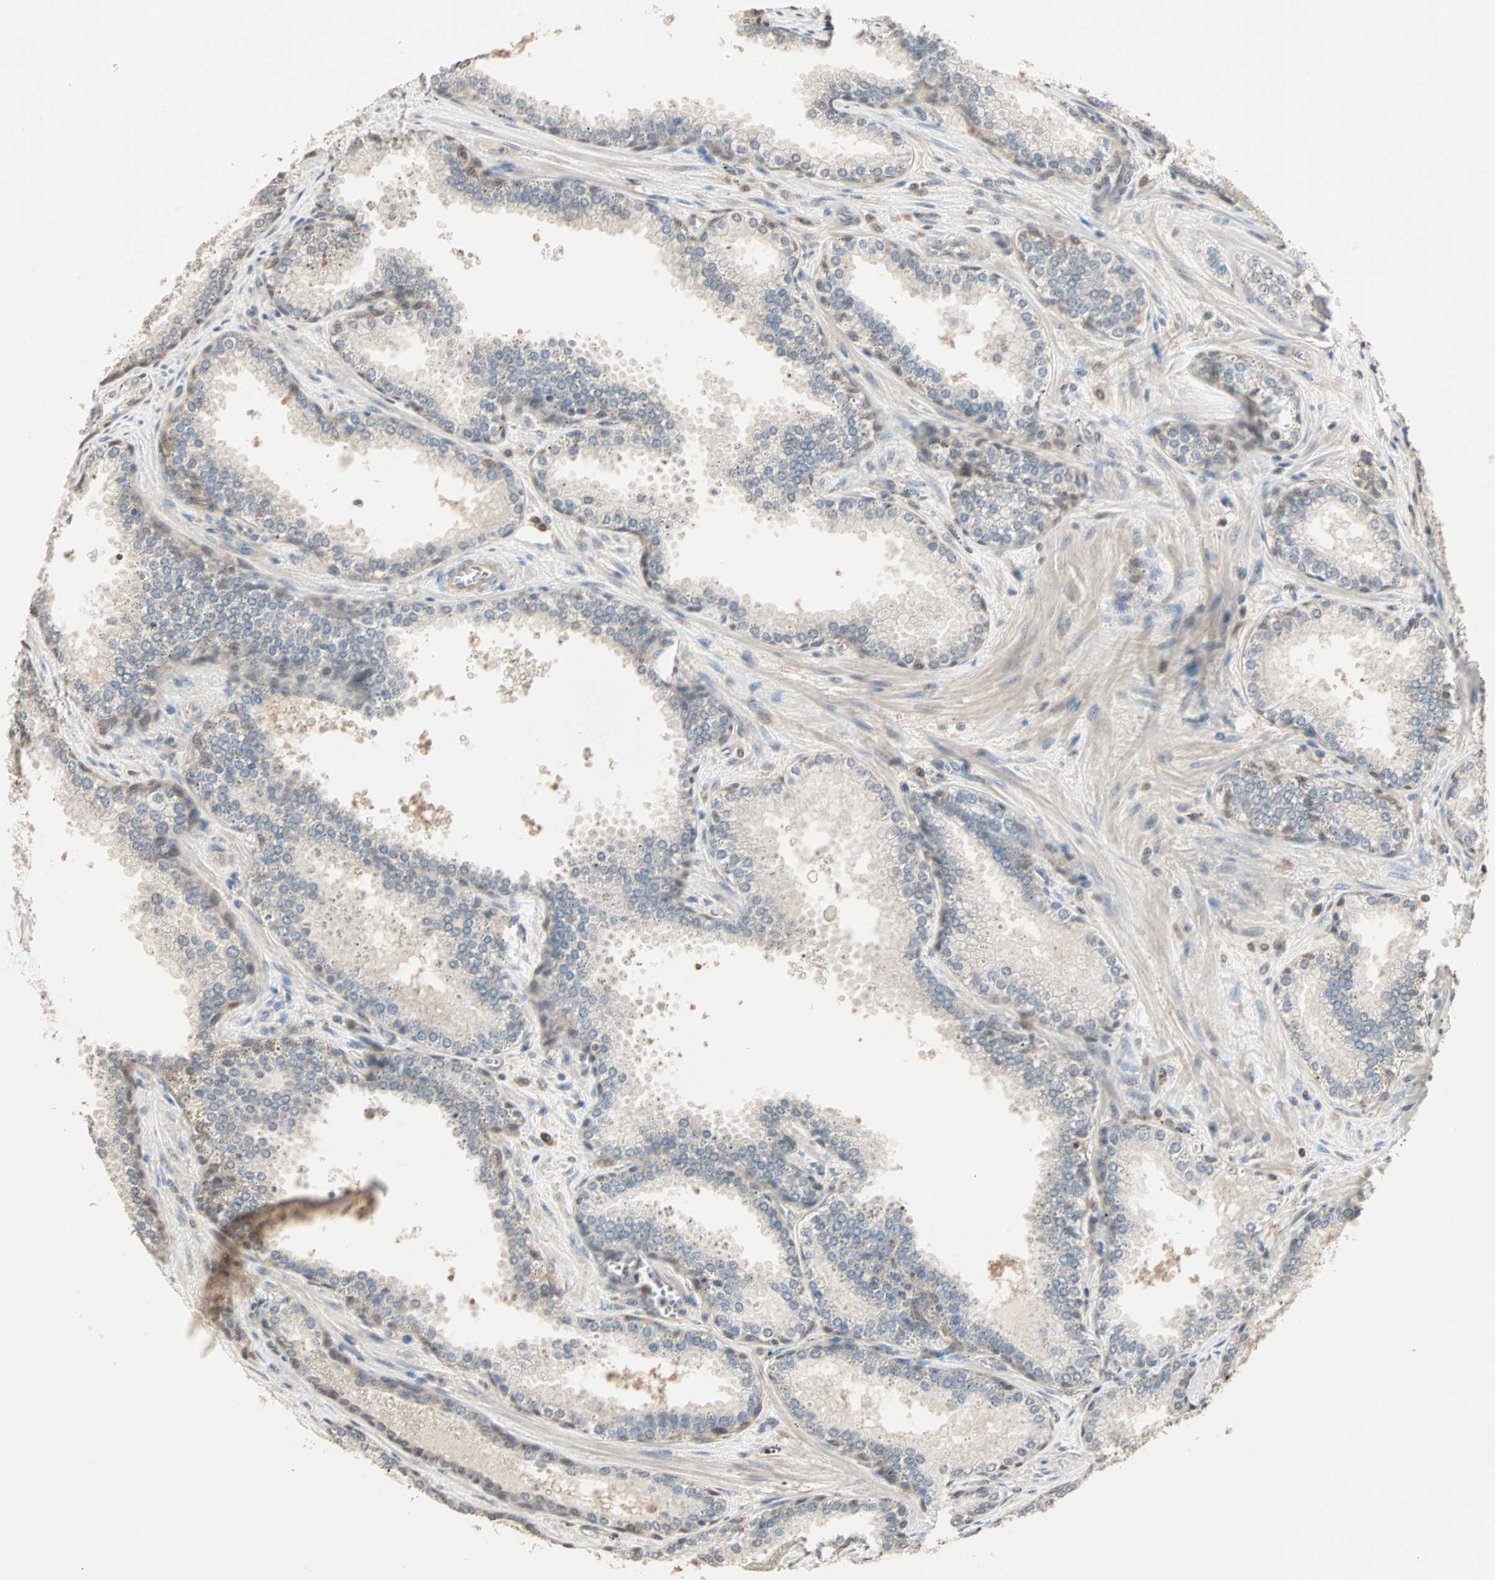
{"staining": {"intensity": "moderate", "quantity": "25%-75%", "location": "cytoplasmic/membranous"}, "tissue": "prostate cancer", "cell_type": "Tumor cells", "image_type": "cancer", "snomed": [{"axis": "morphology", "description": "Adenocarcinoma, Low grade"}, {"axis": "topography", "description": "Prostate"}], "caption": "An image showing moderate cytoplasmic/membranous expression in approximately 25%-75% of tumor cells in prostate cancer, as visualized by brown immunohistochemical staining.", "gene": "DRG2", "patient": {"sex": "male", "age": 60}}